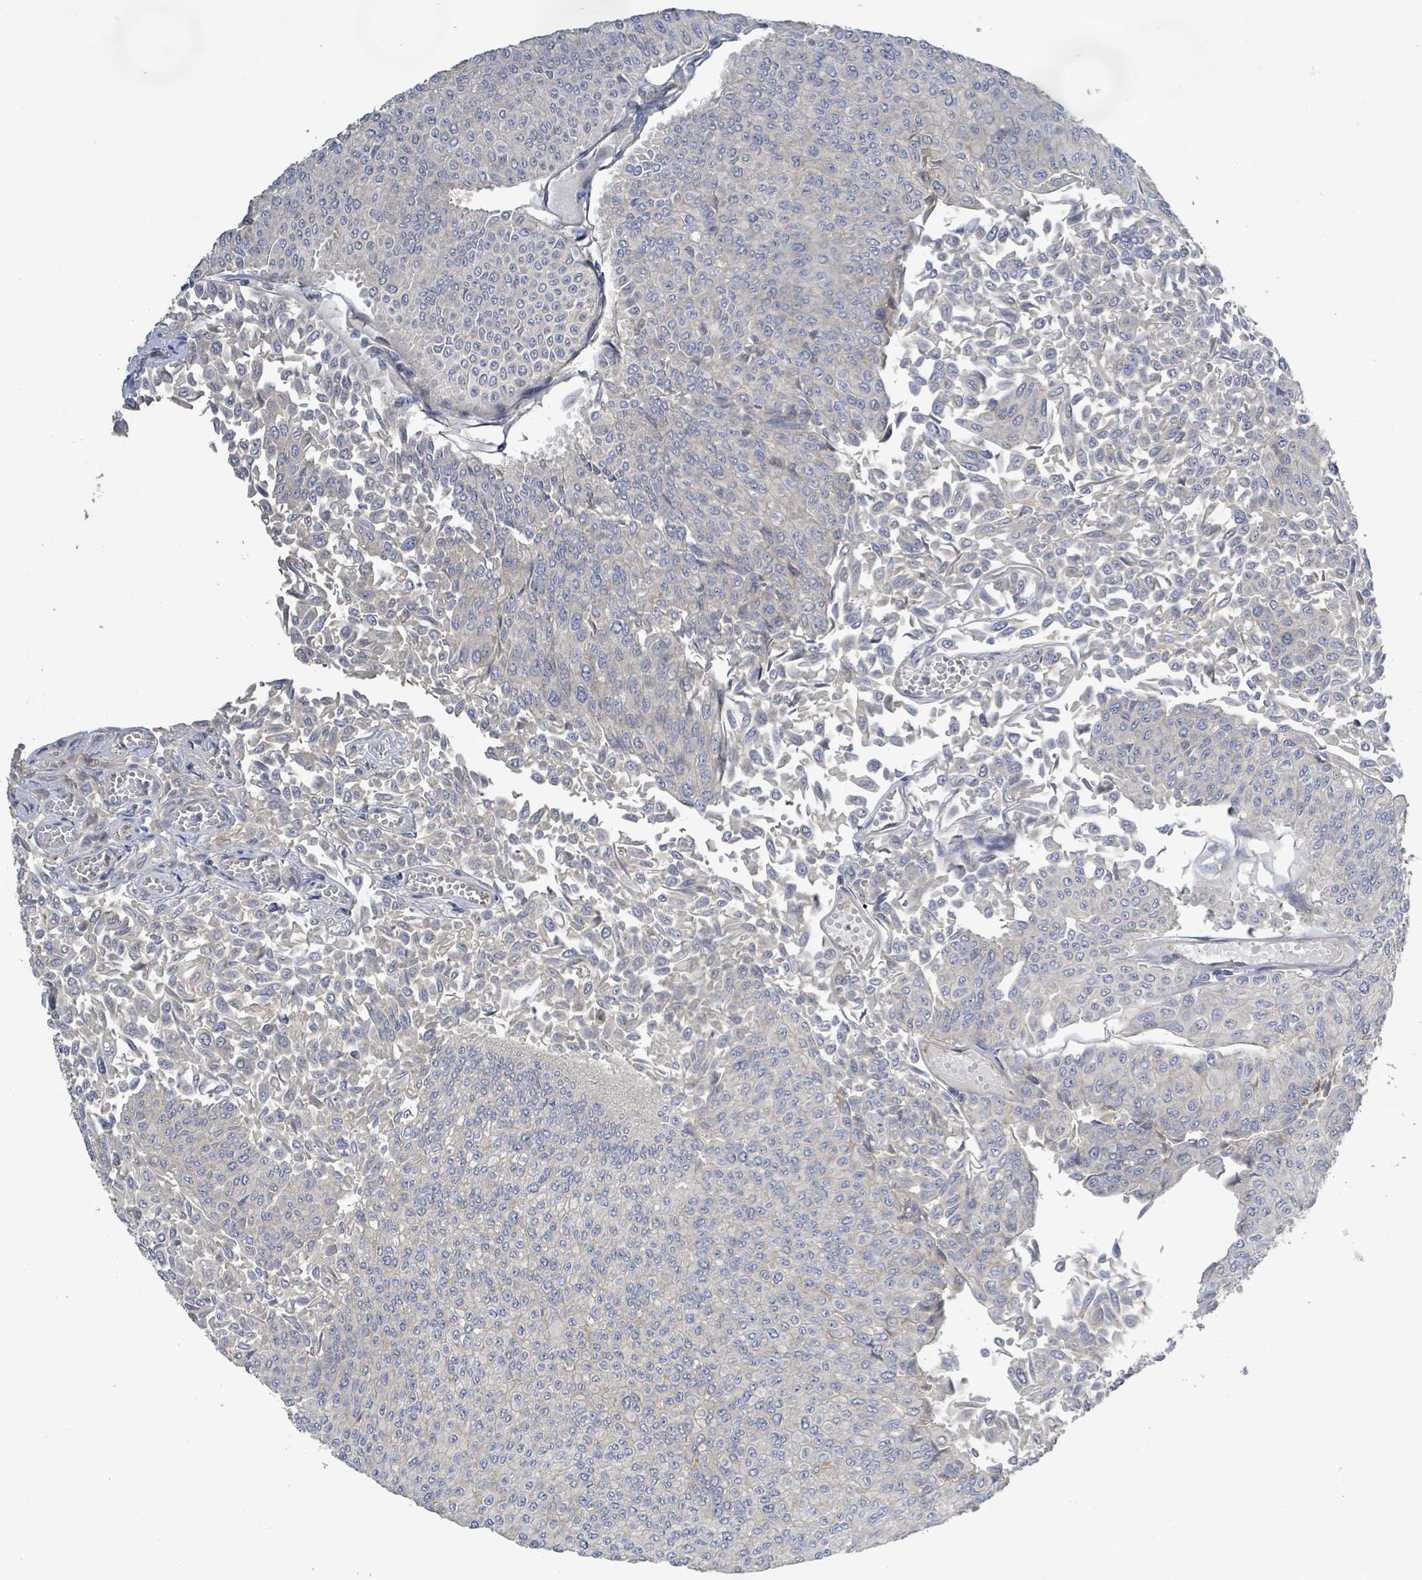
{"staining": {"intensity": "weak", "quantity": "<25%", "location": "cytoplasmic/membranous"}, "tissue": "urothelial cancer", "cell_type": "Tumor cells", "image_type": "cancer", "snomed": [{"axis": "morphology", "description": "Urothelial carcinoma, NOS"}, {"axis": "topography", "description": "Urinary bladder"}], "caption": "Immunohistochemical staining of human transitional cell carcinoma demonstrates no significant expression in tumor cells. The staining is performed using DAB brown chromogen with nuclei counter-stained in using hematoxylin.", "gene": "KRAS", "patient": {"sex": "male", "age": 59}}